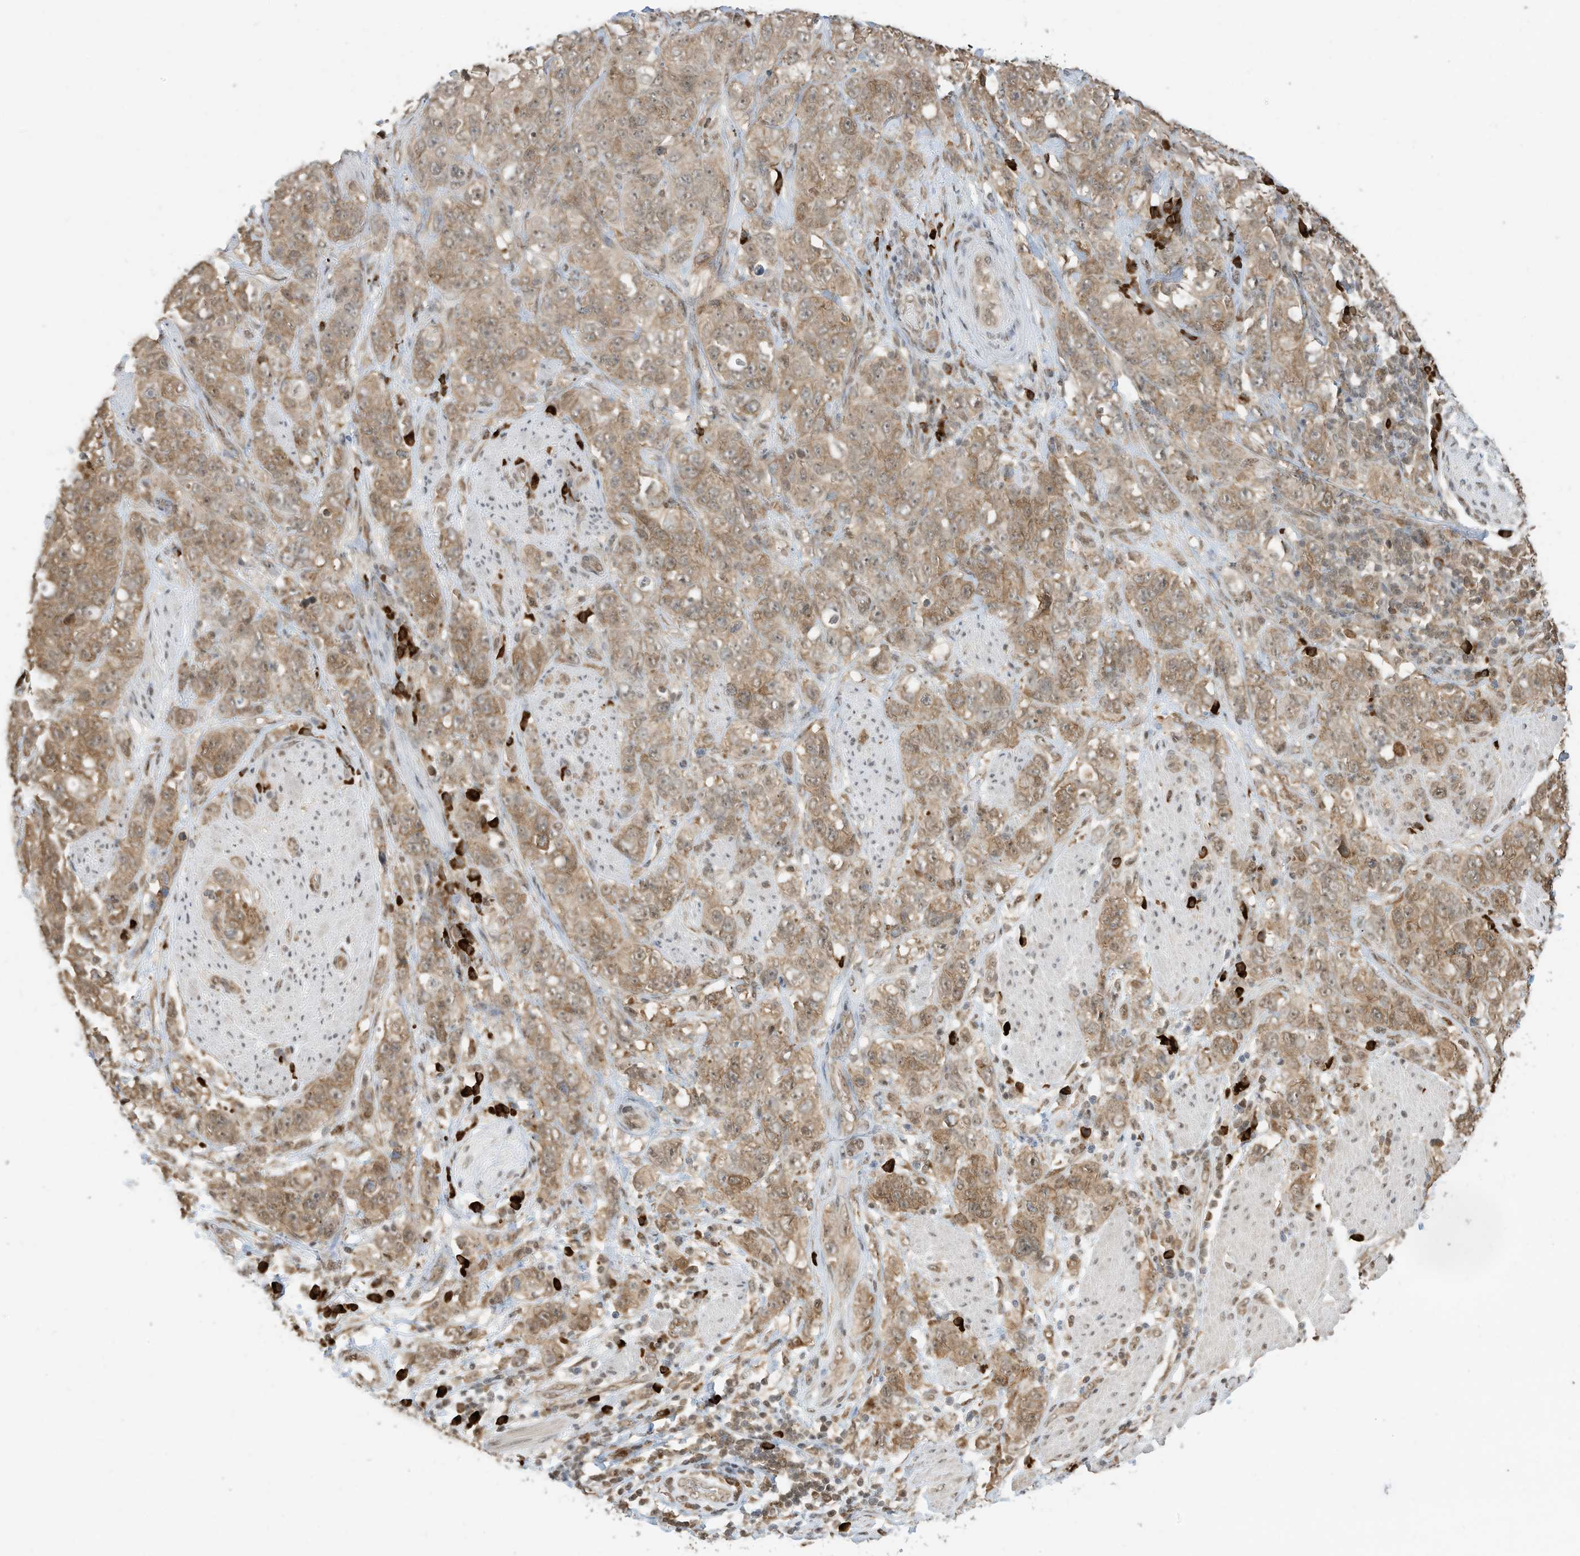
{"staining": {"intensity": "moderate", "quantity": ">75%", "location": "cytoplasmic/membranous"}, "tissue": "stomach cancer", "cell_type": "Tumor cells", "image_type": "cancer", "snomed": [{"axis": "morphology", "description": "Adenocarcinoma, NOS"}, {"axis": "topography", "description": "Stomach"}], "caption": "Tumor cells display medium levels of moderate cytoplasmic/membranous expression in approximately >75% of cells in stomach adenocarcinoma.", "gene": "ZNF195", "patient": {"sex": "male", "age": 48}}